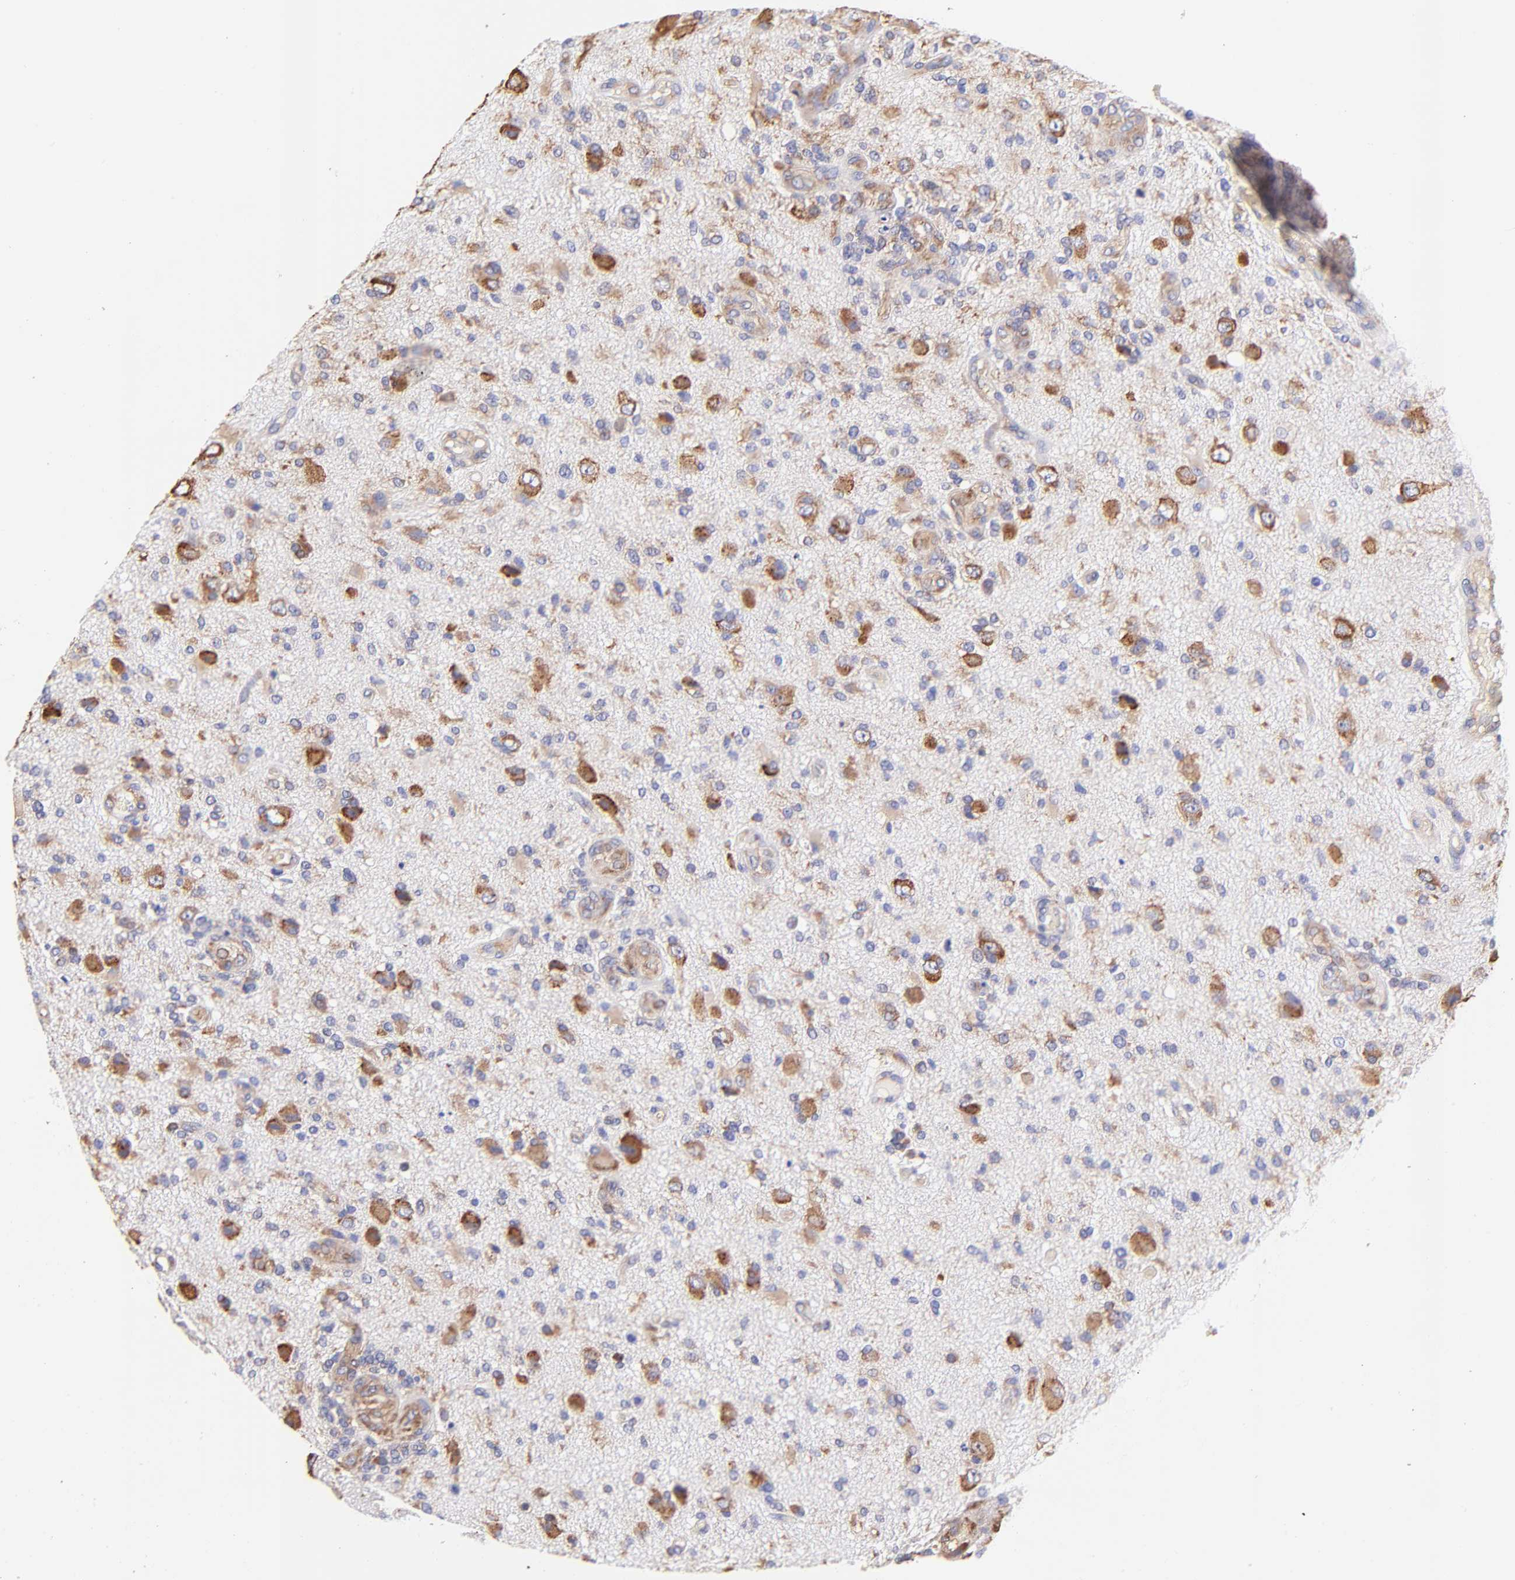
{"staining": {"intensity": "weak", "quantity": "<25%", "location": "cytoplasmic/membranous"}, "tissue": "glioma", "cell_type": "Tumor cells", "image_type": "cancer", "snomed": [{"axis": "morphology", "description": "Normal tissue, NOS"}, {"axis": "morphology", "description": "Glioma, malignant, High grade"}, {"axis": "topography", "description": "Cerebral cortex"}], "caption": "DAB immunohistochemical staining of high-grade glioma (malignant) displays no significant expression in tumor cells.", "gene": "RPL30", "patient": {"sex": "male", "age": 75}}